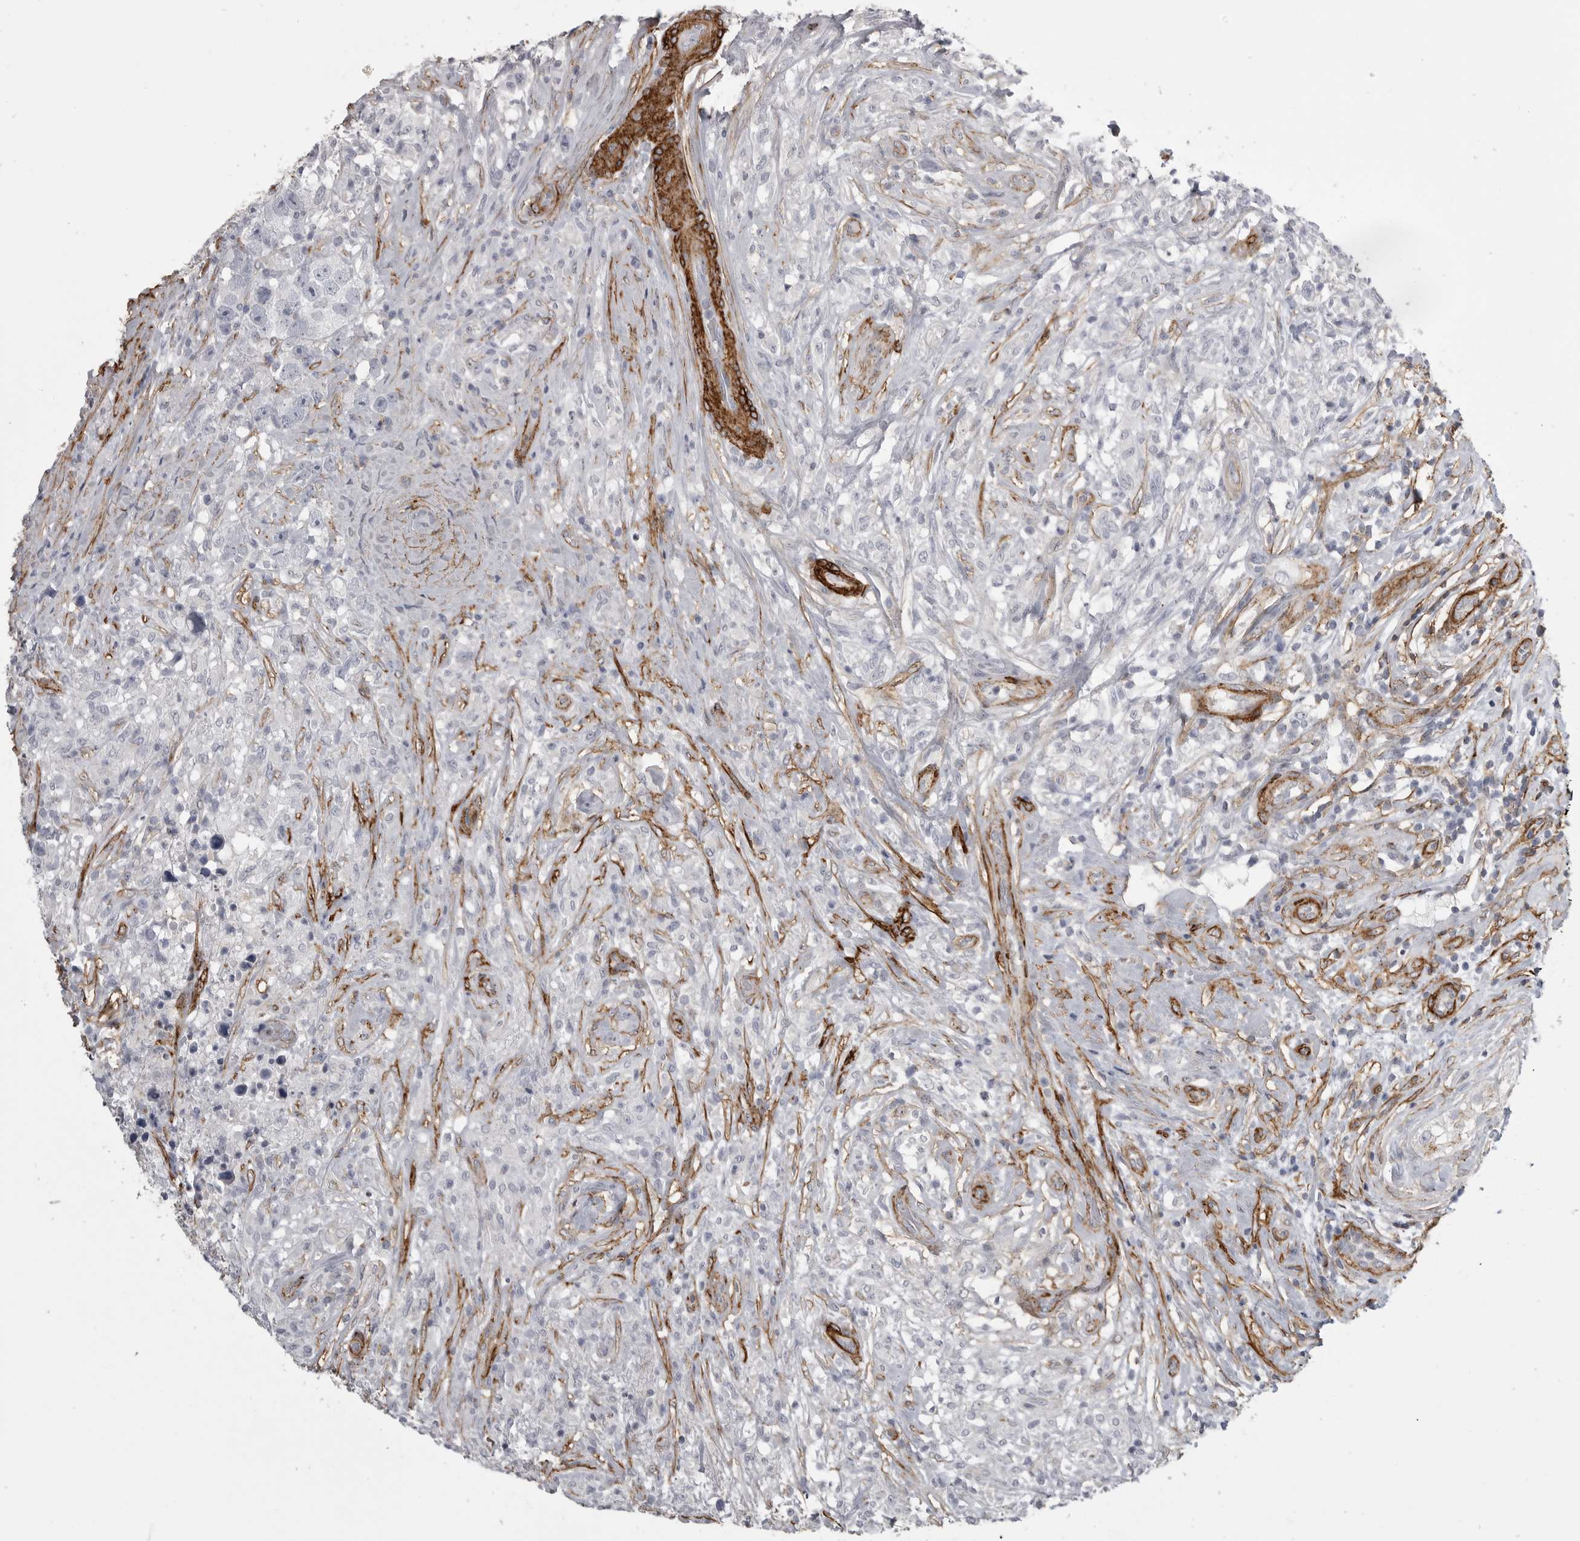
{"staining": {"intensity": "negative", "quantity": "none", "location": "none"}, "tissue": "testis cancer", "cell_type": "Tumor cells", "image_type": "cancer", "snomed": [{"axis": "morphology", "description": "Seminoma, NOS"}, {"axis": "topography", "description": "Testis"}], "caption": "Image shows no protein positivity in tumor cells of testis cancer (seminoma) tissue.", "gene": "AOC3", "patient": {"sex": "male", "age": 49}}